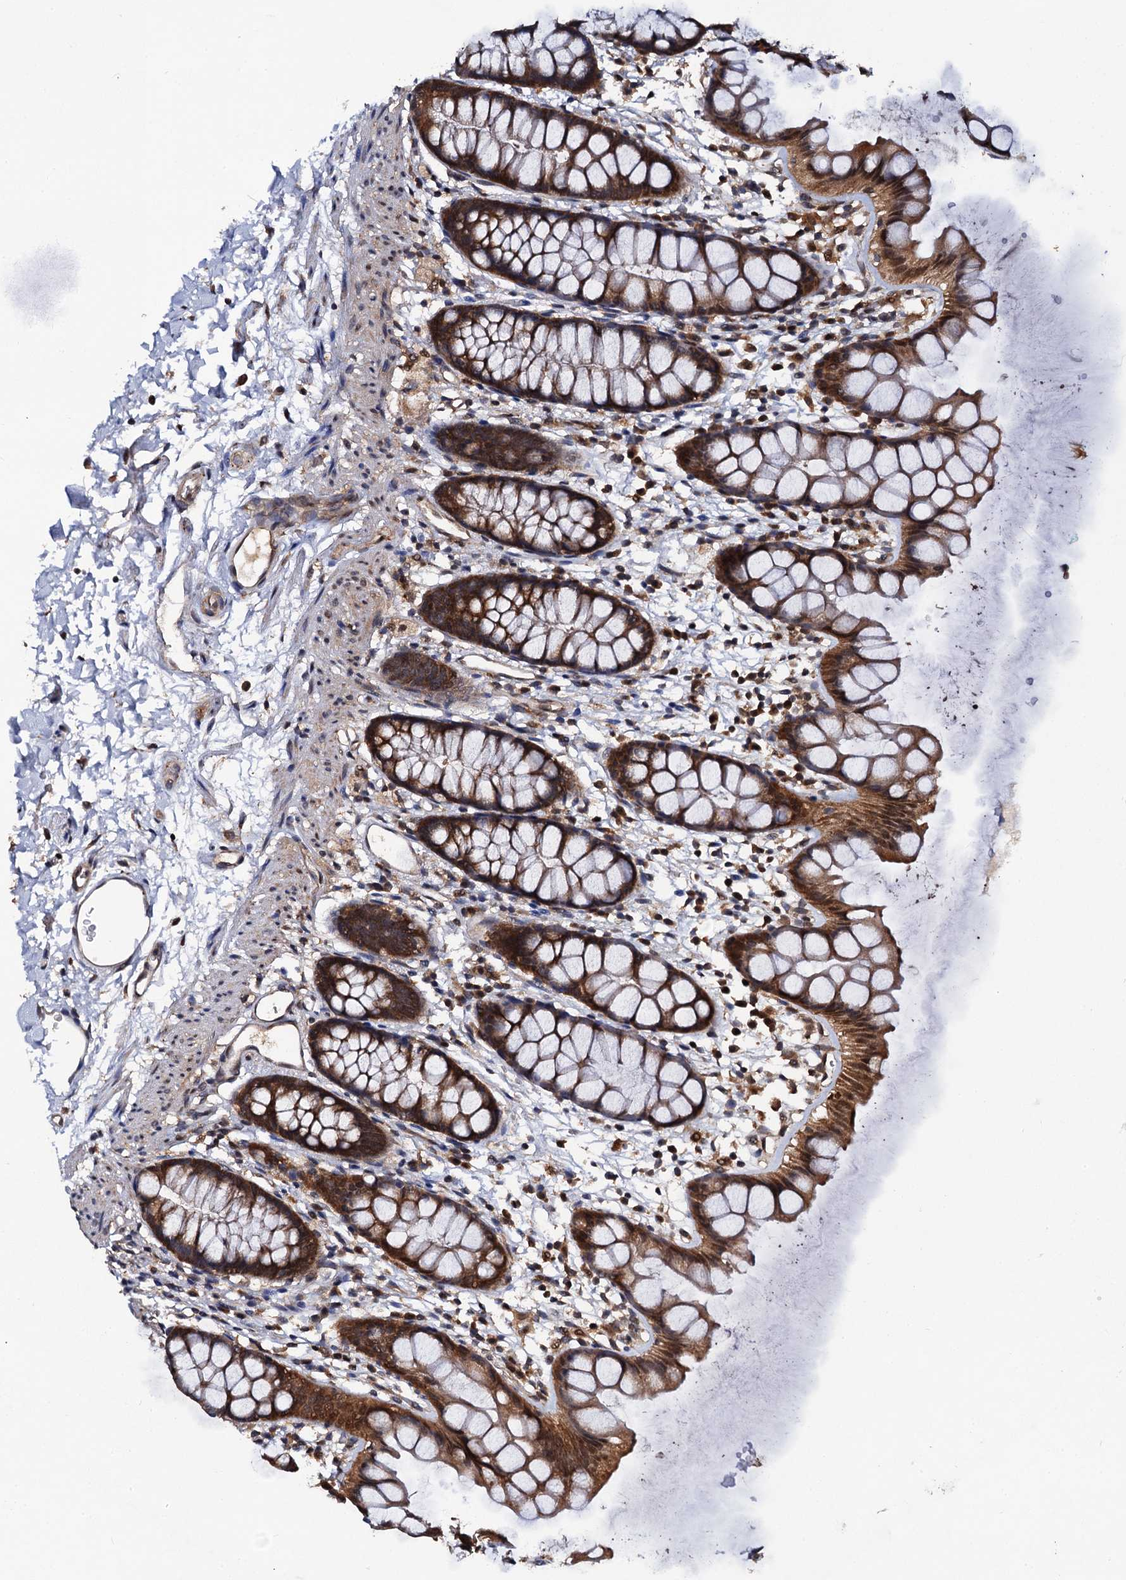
{"staining": {"intensity": "moderate", "quantity": ">75%", "location": "cytoplasmic/membranous,nuclear"}, "tissue": "rectum", "cell_type": "Glandular cells", "image_type": "normal", "snomed": [{"axis": "morphology", "description": "Normal tissue, NOS"}, {"axis": "topography", "description": "Rectum"}], "caption": "An IHC photomicrograph of benign tissue is shown. Protein staining in brown labels moderate cytoplasmic/membranous,nuclear positivity in rectum within glandular cells. The staining is performed using DAB brown chromogen to label protein expression. The nuclei are counter-stained blue using hematoxylin.", "gene": "MIER2", "patient": {"sex": "female", "age": 65}}